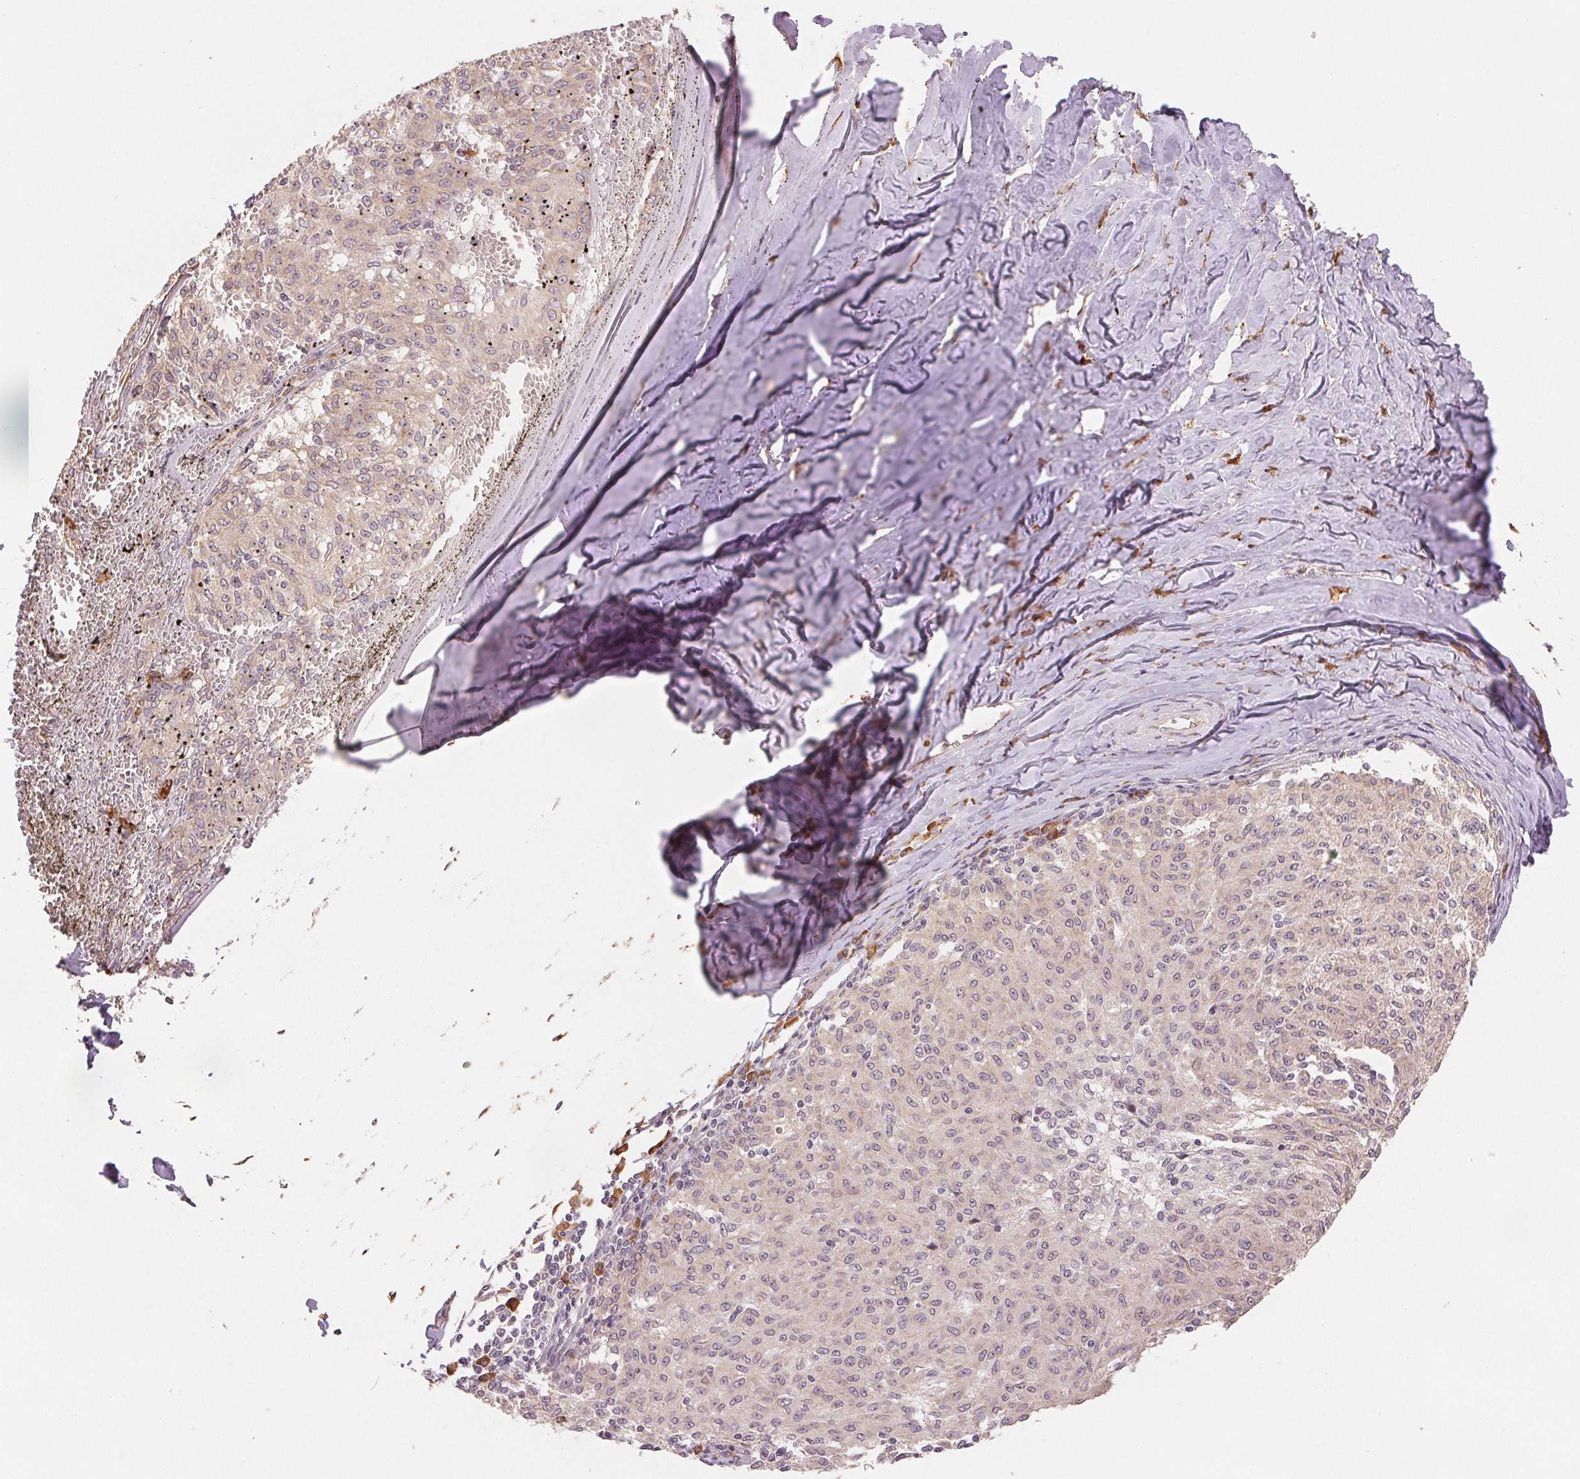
{"staining": {"intensity": "negative", "quantity": "none", "location": "none"}, "tissue": "melanoma", "cell_type": "Tumor cells", "image_type": "cancer", "snomed": [{"axis": "morphology", "description": "Malignant melanoma, NOS"}, {"axis": "topography", "description": "Skin"}], "caption": "Tumor cells are negative for brown protein staining in malignant melanoma.", "gene": "SLC20A1", "patient": {"sex": "female", "age": 72}}